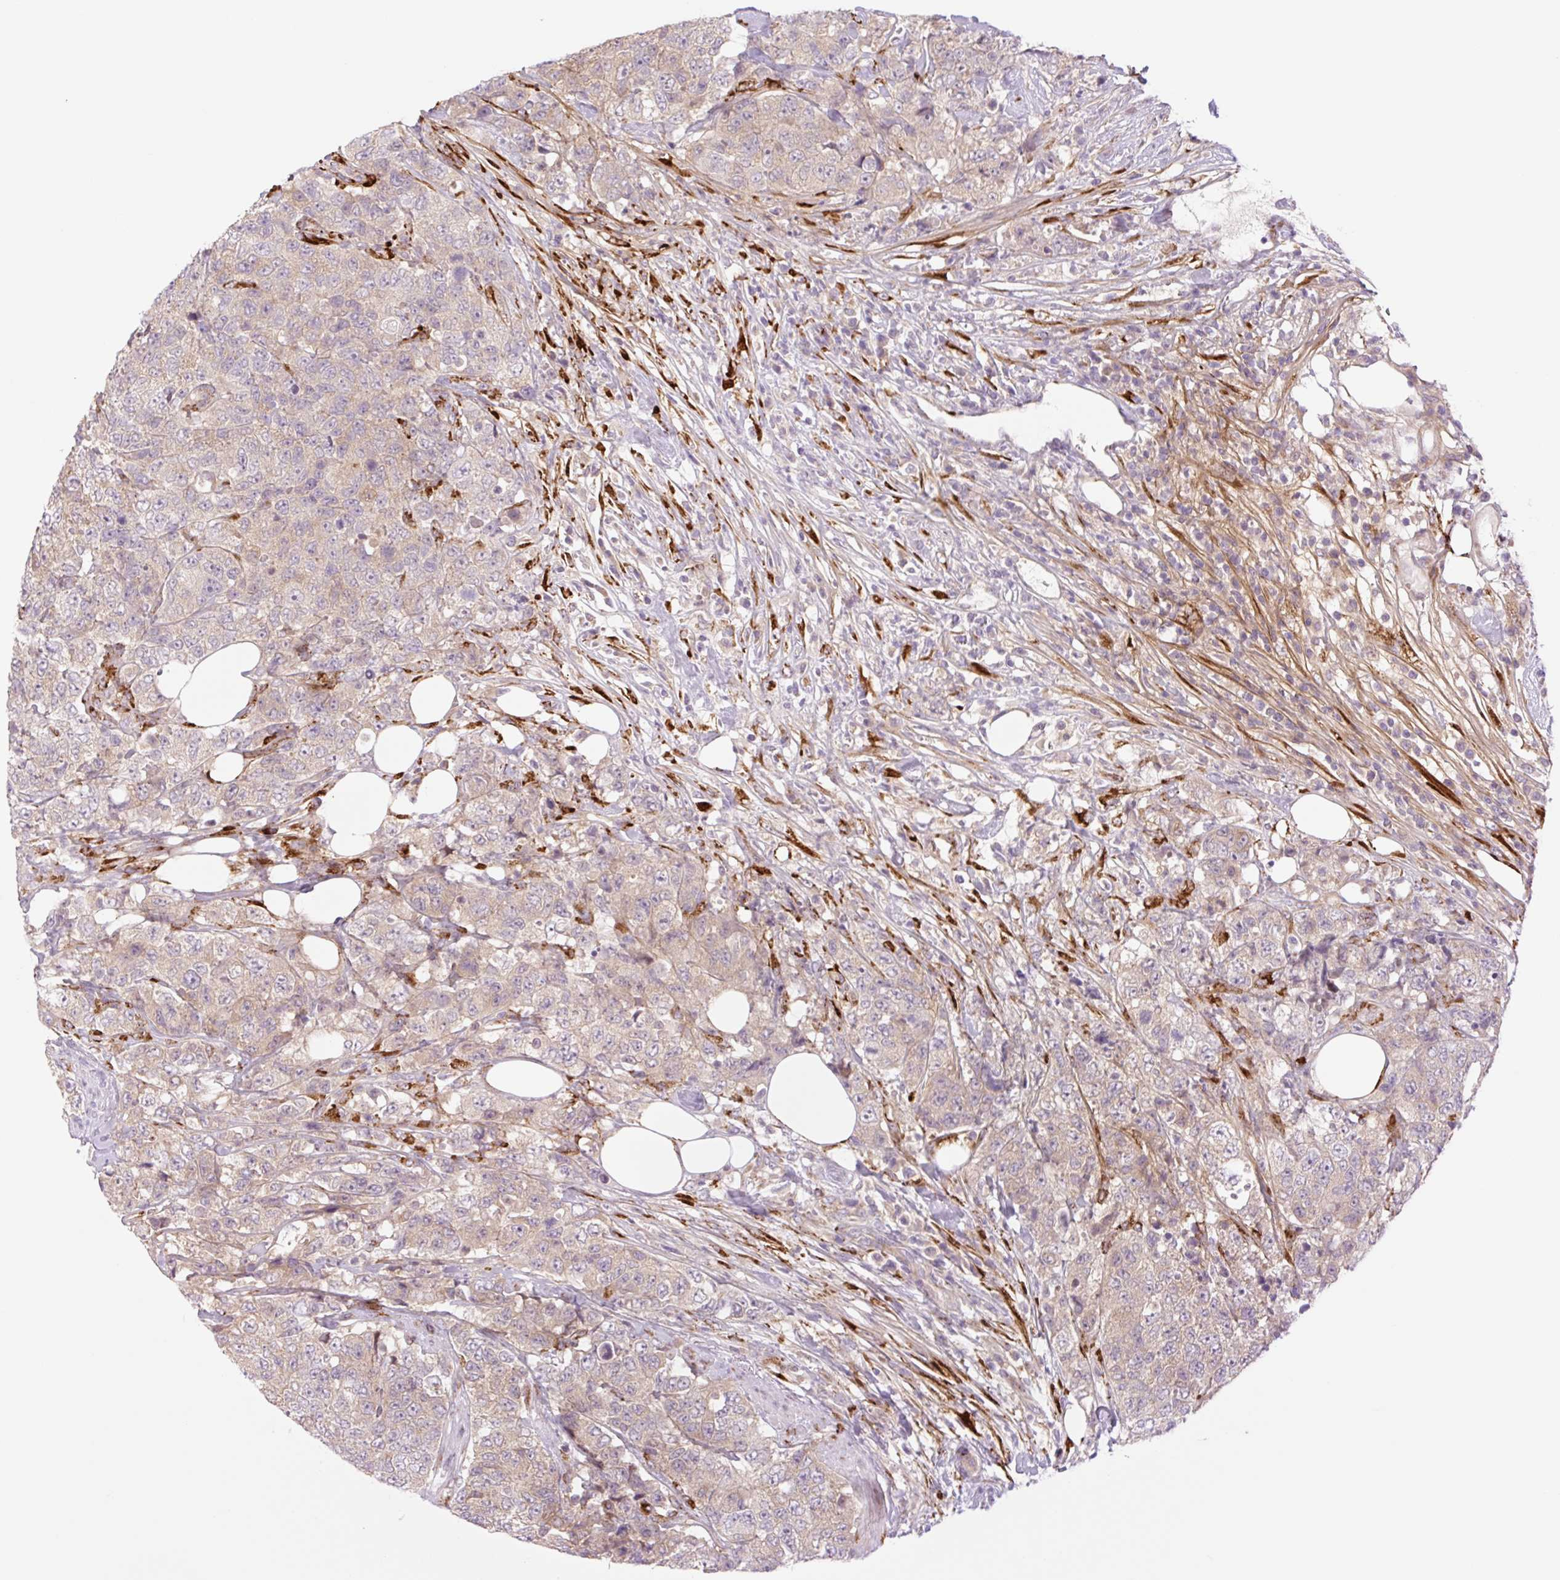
{"staining": {"intensity": "weak", "quantity": ">75%", "location": "cytoplasmic/membranous"}, "tissue": "urothelial cancer", "cell_type": "Tumor cells", "image_type": "cancer", "snomed": [{"axis": "morphology", "description": "Urothelial carcinoma, High grade"}, {"axis": "topography", "description": "Urinary bladder"}], "caption": "This is an image of immunohistochemistry (IHC) staining of high-grade urothelial carcinoma, which shows weak positivity in the cytoplasmic/membranous of tumor cells.", "gene": "COL5A1", "patient": {"sex": "female", "age": 78}}